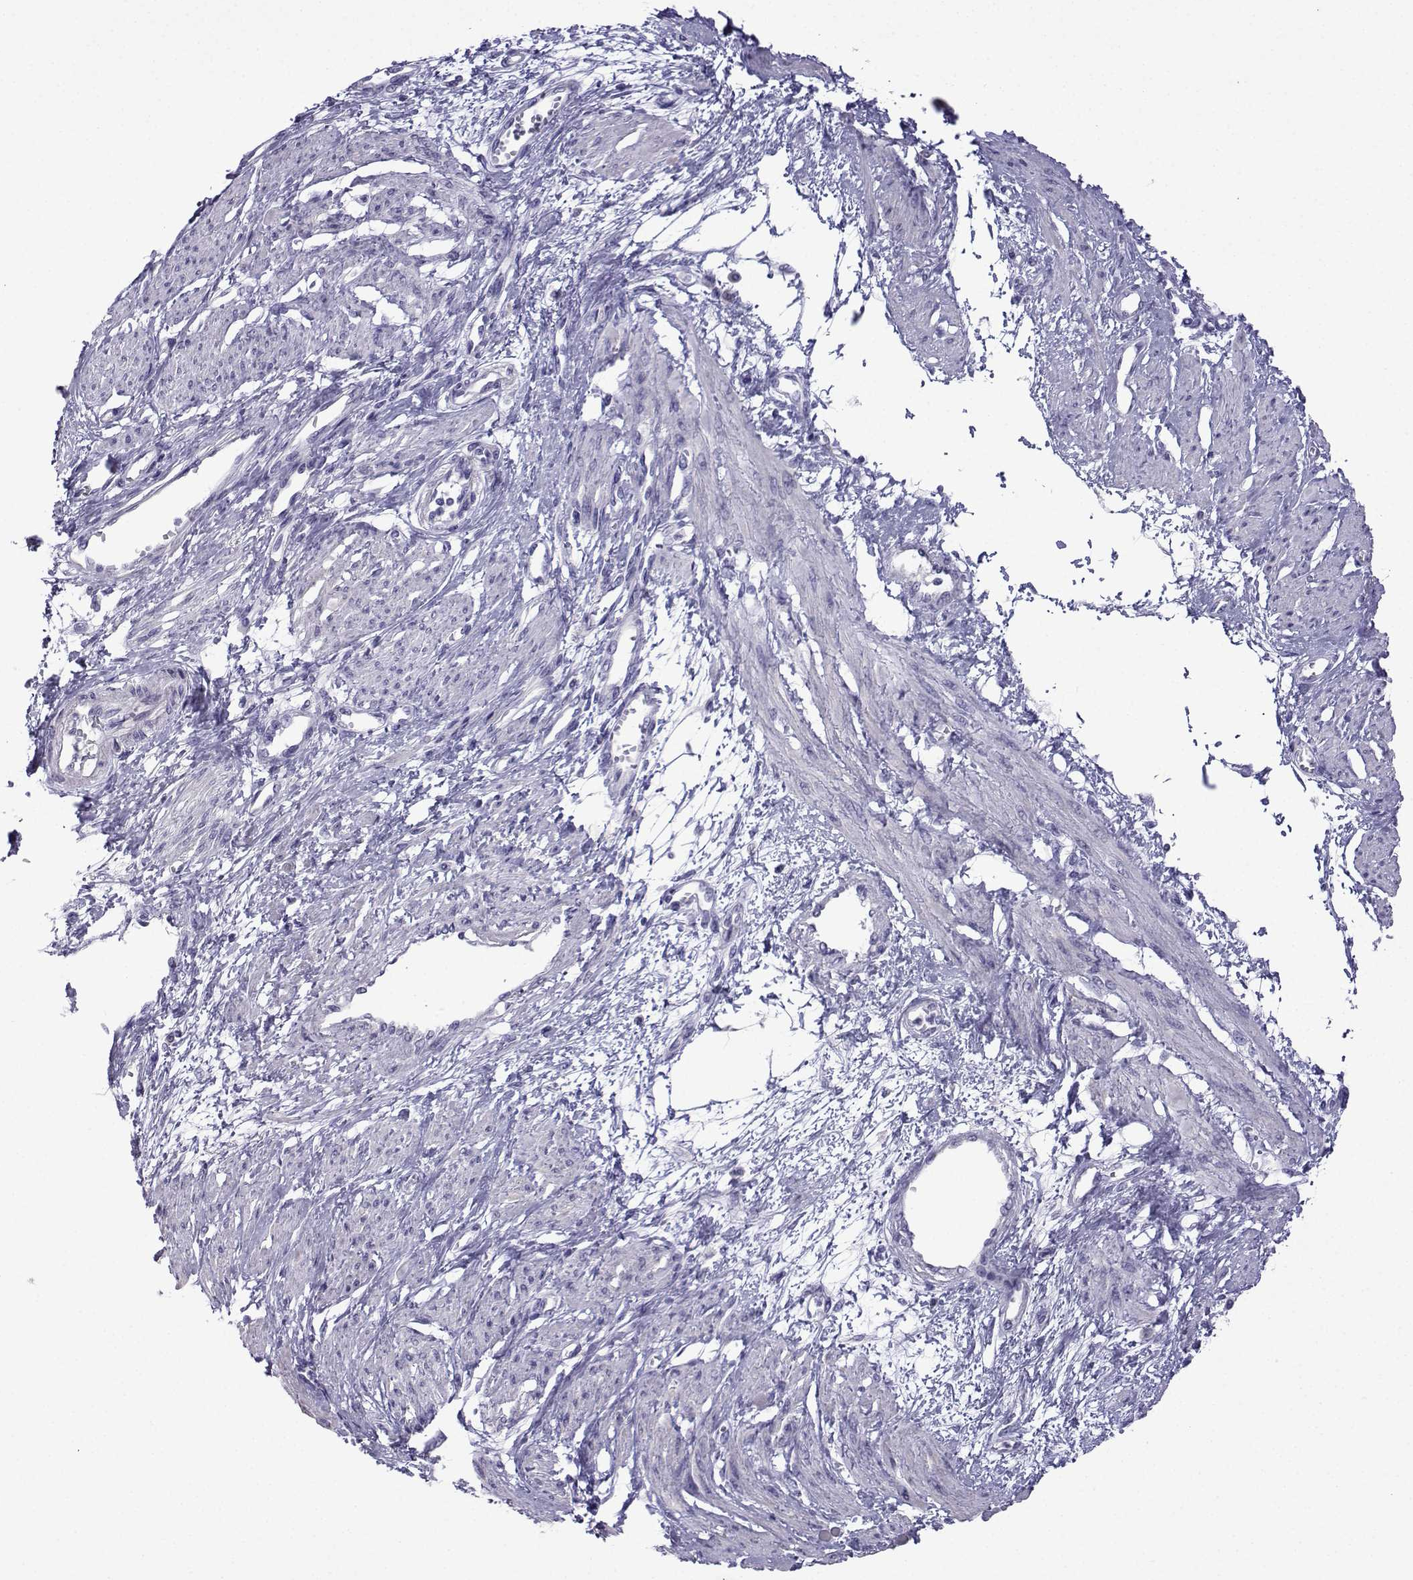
{"staining": {"intensity": "negative", "quantity": "none", "location": "none"}, "tissue": "smooth muscle", "cell_type": "Smooth muscle cells", "image_type": "normal", "snomed": [{"axis": "morphology", "description": "Normal tissue, NOS"}, {"axis": "topography", "description": "Smooth muscle"}, {"axis": "topography", "description": "Uterus"}], "caption": "Immunohistochemical staining of normal smooth muscle shows no significant staining in smooth muscle cells. (Immunohistochemistry, brightfield microscopy, high magnification).", "gene": "CFAP70", "patient": {"sex": "female", "age": 39}}